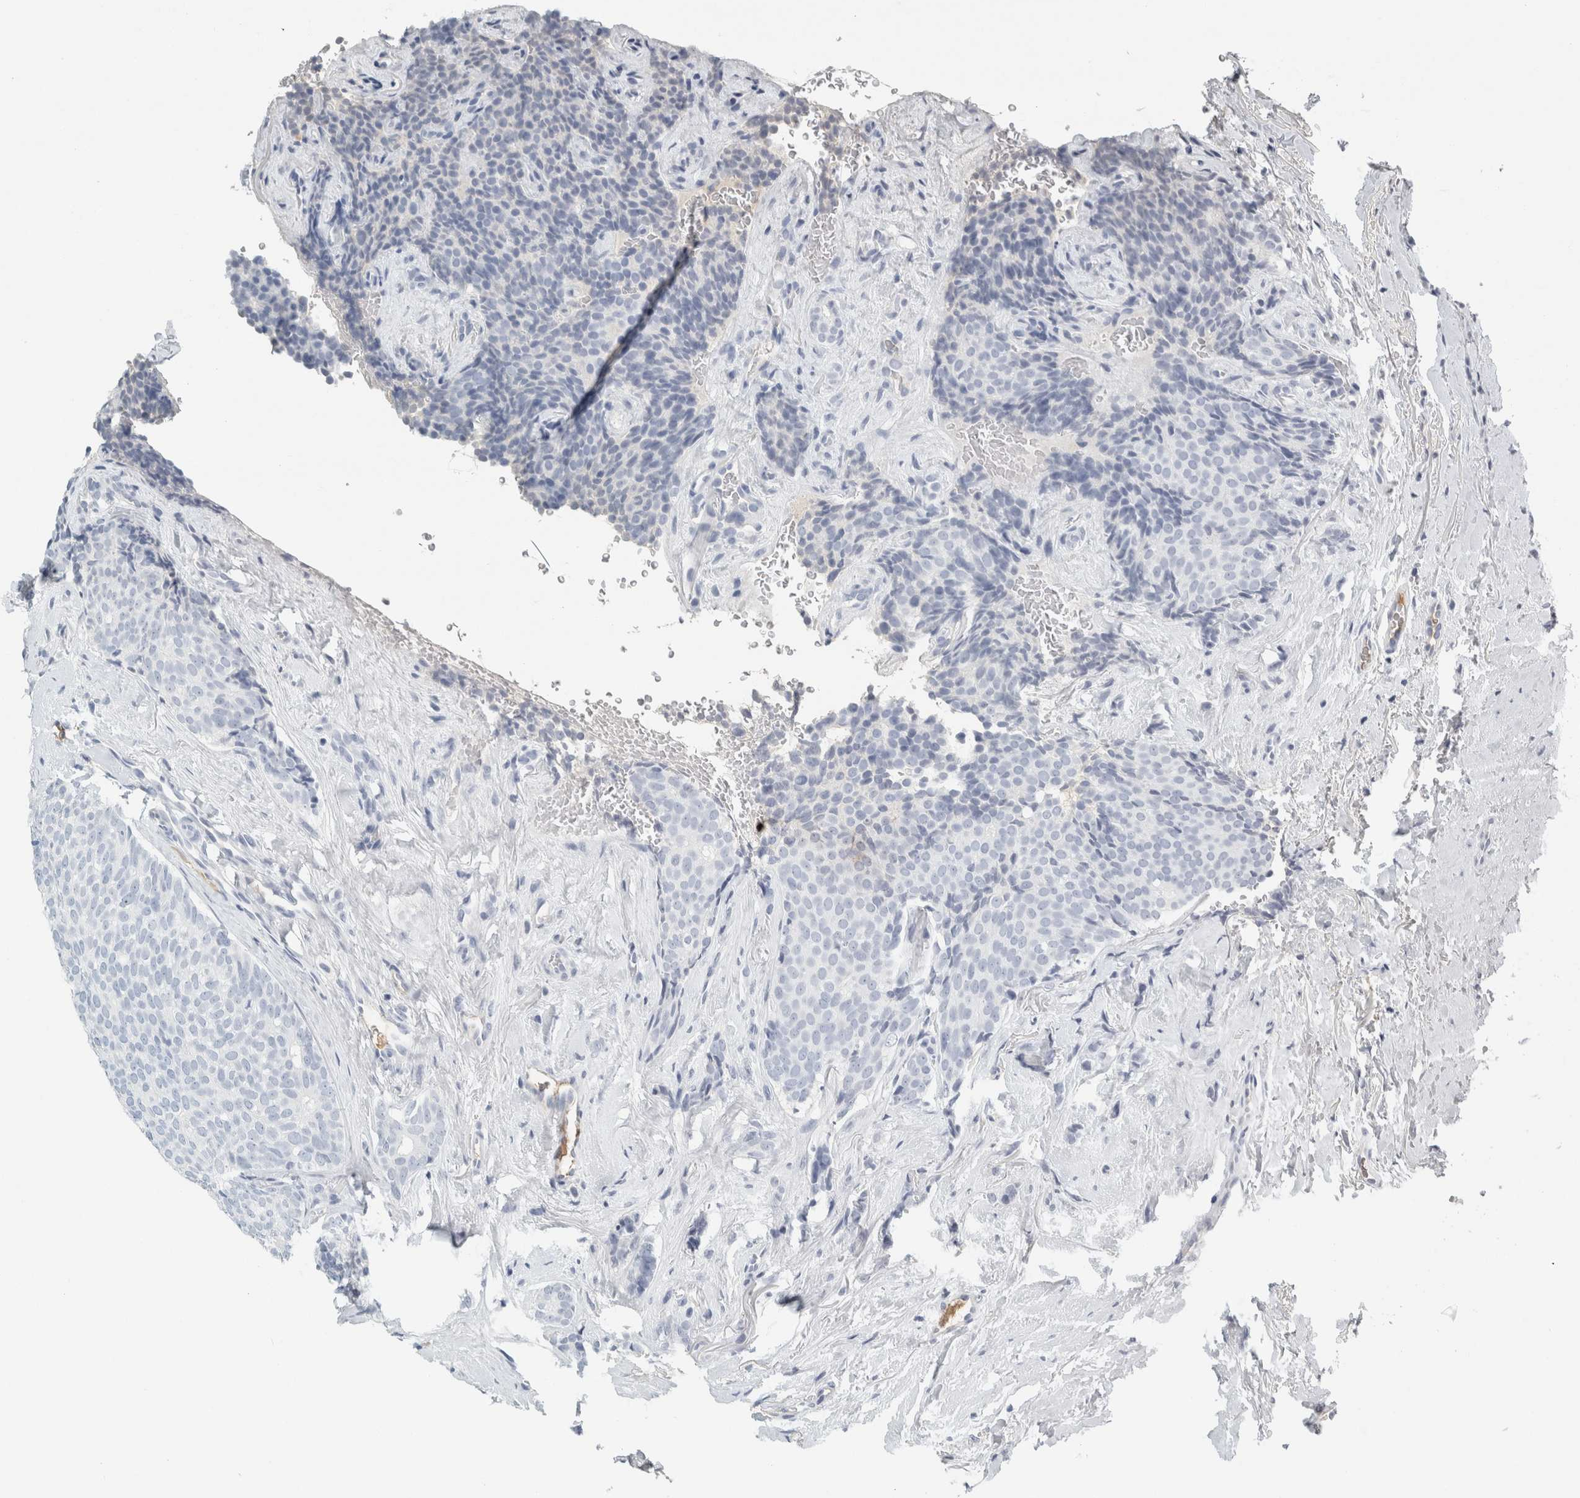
{"staining": {"intensity": "negative", "quantity": "none", "location": "none"}, "tissue": "breast cancer", "cell_type": "Tumor cells", "image_type": "cancer", "snomed": [{"axis": "morphology", "description": "Lobular carcinoma"}, {"axis": "topography", "description": "Skin"}, {"axis": "topography", "description": "Breast"}], "caption": "Breast cancer (lobular carcinoma) stained for a protein using immunohistochemistry (IHC) reveals no expression tumor cells.", "gene": "TSPAN8", "patient": {"sex": "female", "age": 46}}